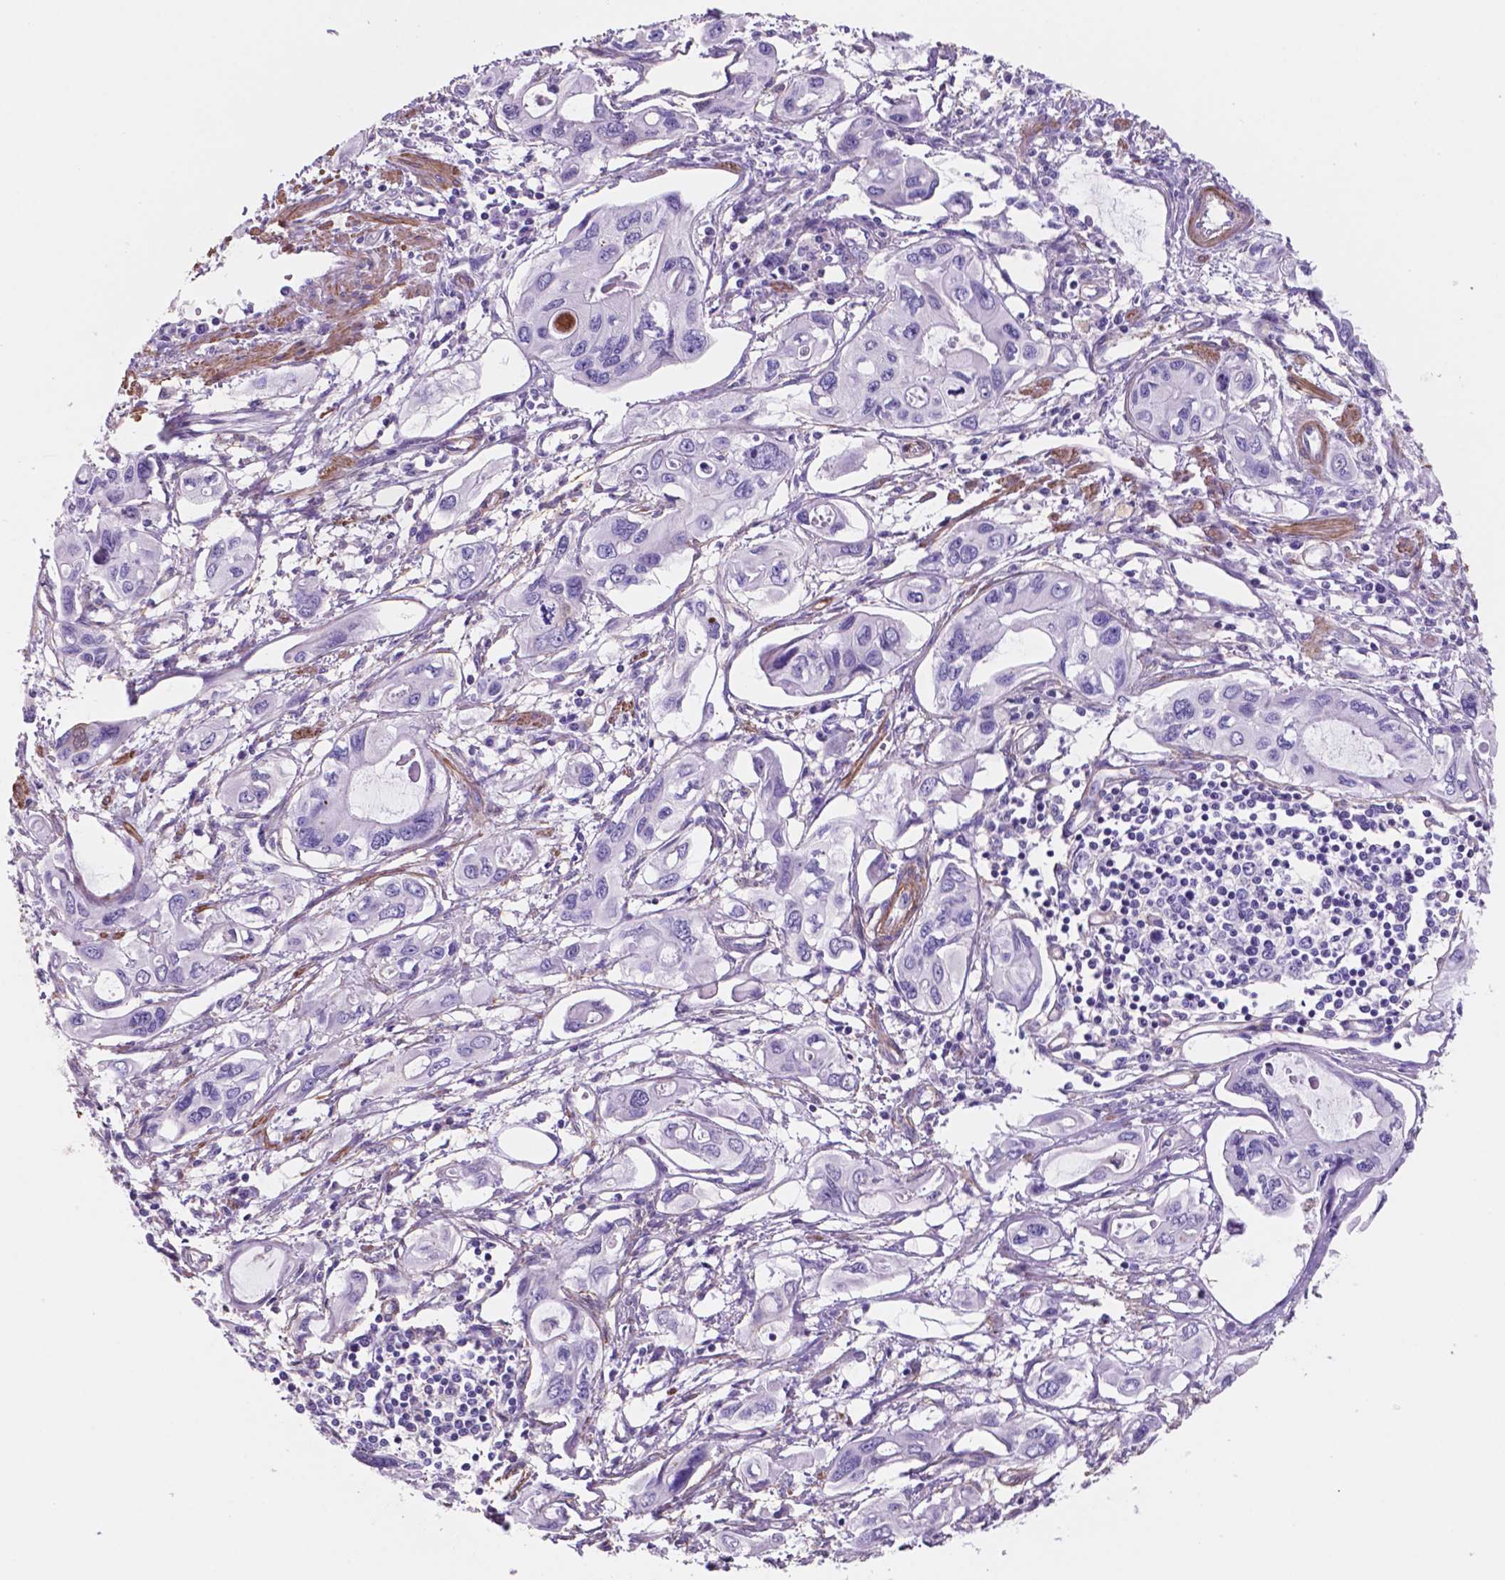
{"staining": {"intensity": "negative", "quantity": "none", "location": "none"}, "tissue": "pancreatic cancer", "cell_type": "Tumor cells", "image_type": "cancer", "snomed": [{"axis": "morphology", "description": "Adenocarcinoma, NOS"}, {"axis": "topography", "description": "Pancreas"}], "caption": "Tumor cells show no significant protein expression in pancreatic cancer.", "gene": "TOR2A", "patient": {"sex": "male", "age": 60}}